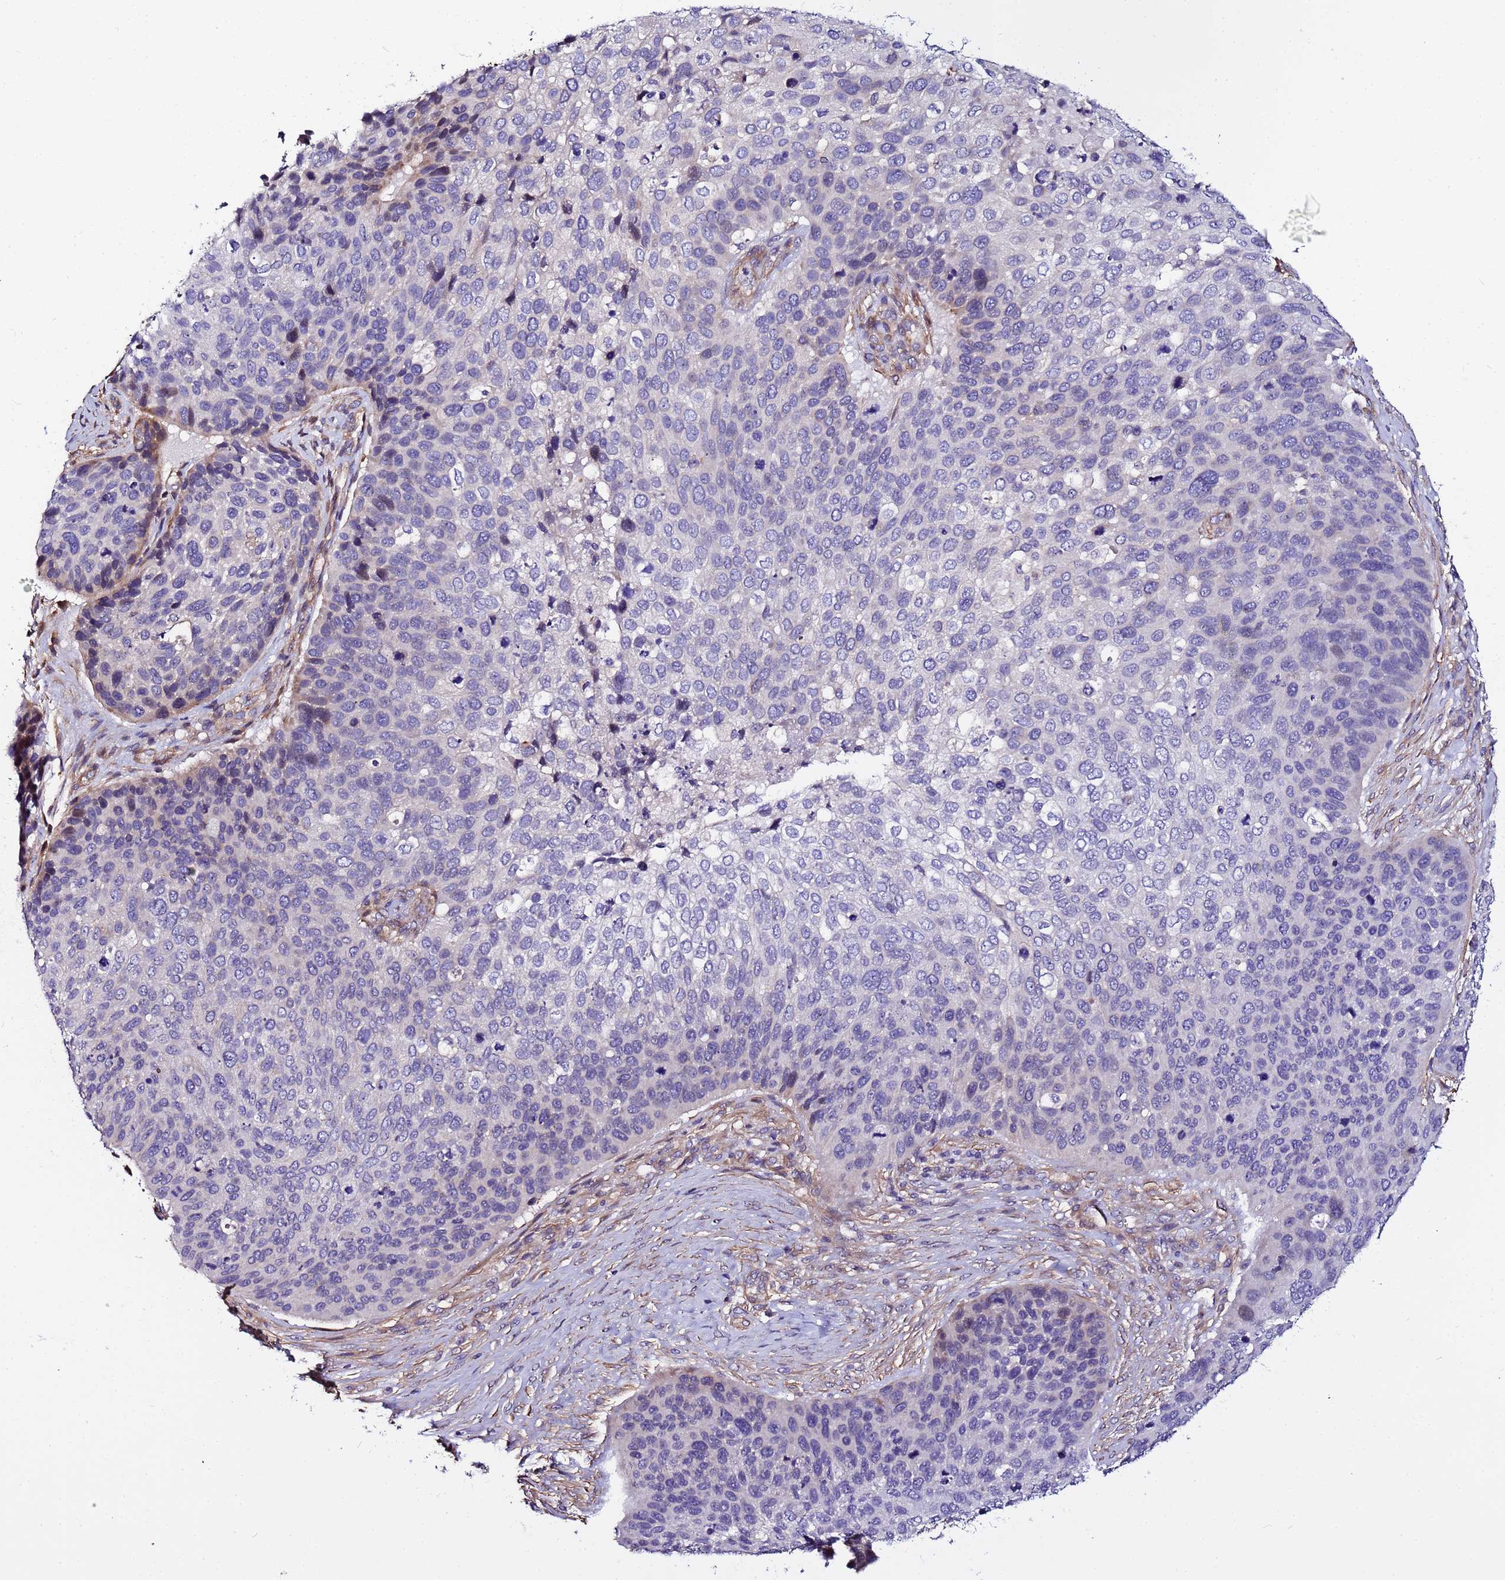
{"staining": {"intensity": "negative", "quantity": "none", "location": "none"}, "tissue": "skin cancer", "cell_type": "Tumor cells", "image_type": "cancer", "snomed": [{"axis": "morphology", "description": "Basal cell carcinoma"}, {"axis": "topography", "description": "Skin"}], "caption": "Basal cell carcinoma (skin) was stained to show a protein in brown. There is no significant staining in tumor cells.", "gene": "JRKL", "patient": {"sex": "female", "age": 74}}